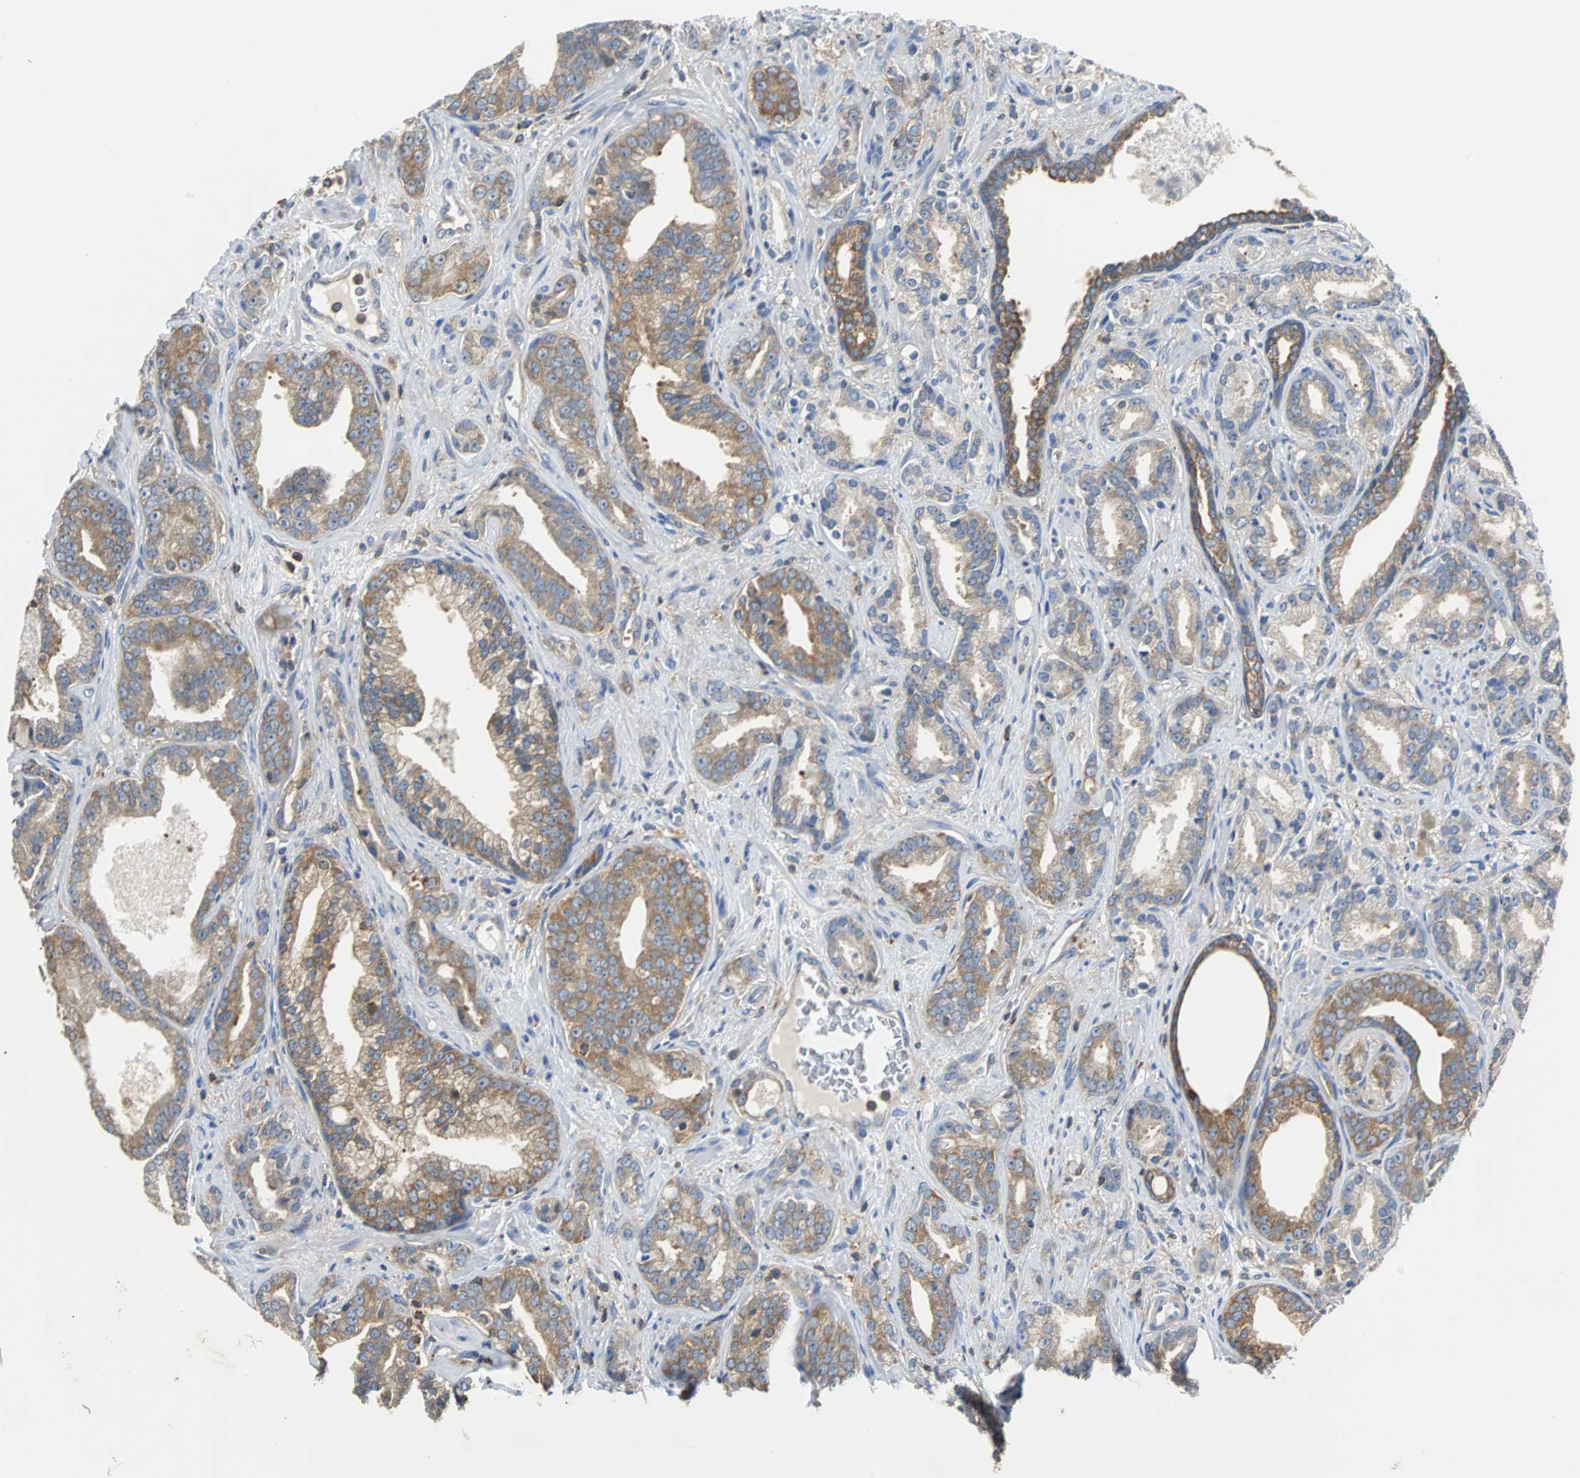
{"staining": {"intensity": "moderate", "quantity": ">75%", "location": "cytoplasmic/membranous"}, "tissue": "prostate cancer", "cell_type": "Tumor cells", "image_type": "cancer", "snomed": [{"axis": "morphology", "description": "Adenocarcinoma, Low grade"}, {"axis": "topography", "description": "Prostate"}], "caption": "Moderate cytoplasmic/membranous staining for a protein is present in about >75% of tumor cells of prostate cancer (adenocarcinoma (low-grade)) using IHC.", "gene": "TSC22D4", "patient": {"sex": "male", "age": 63}}